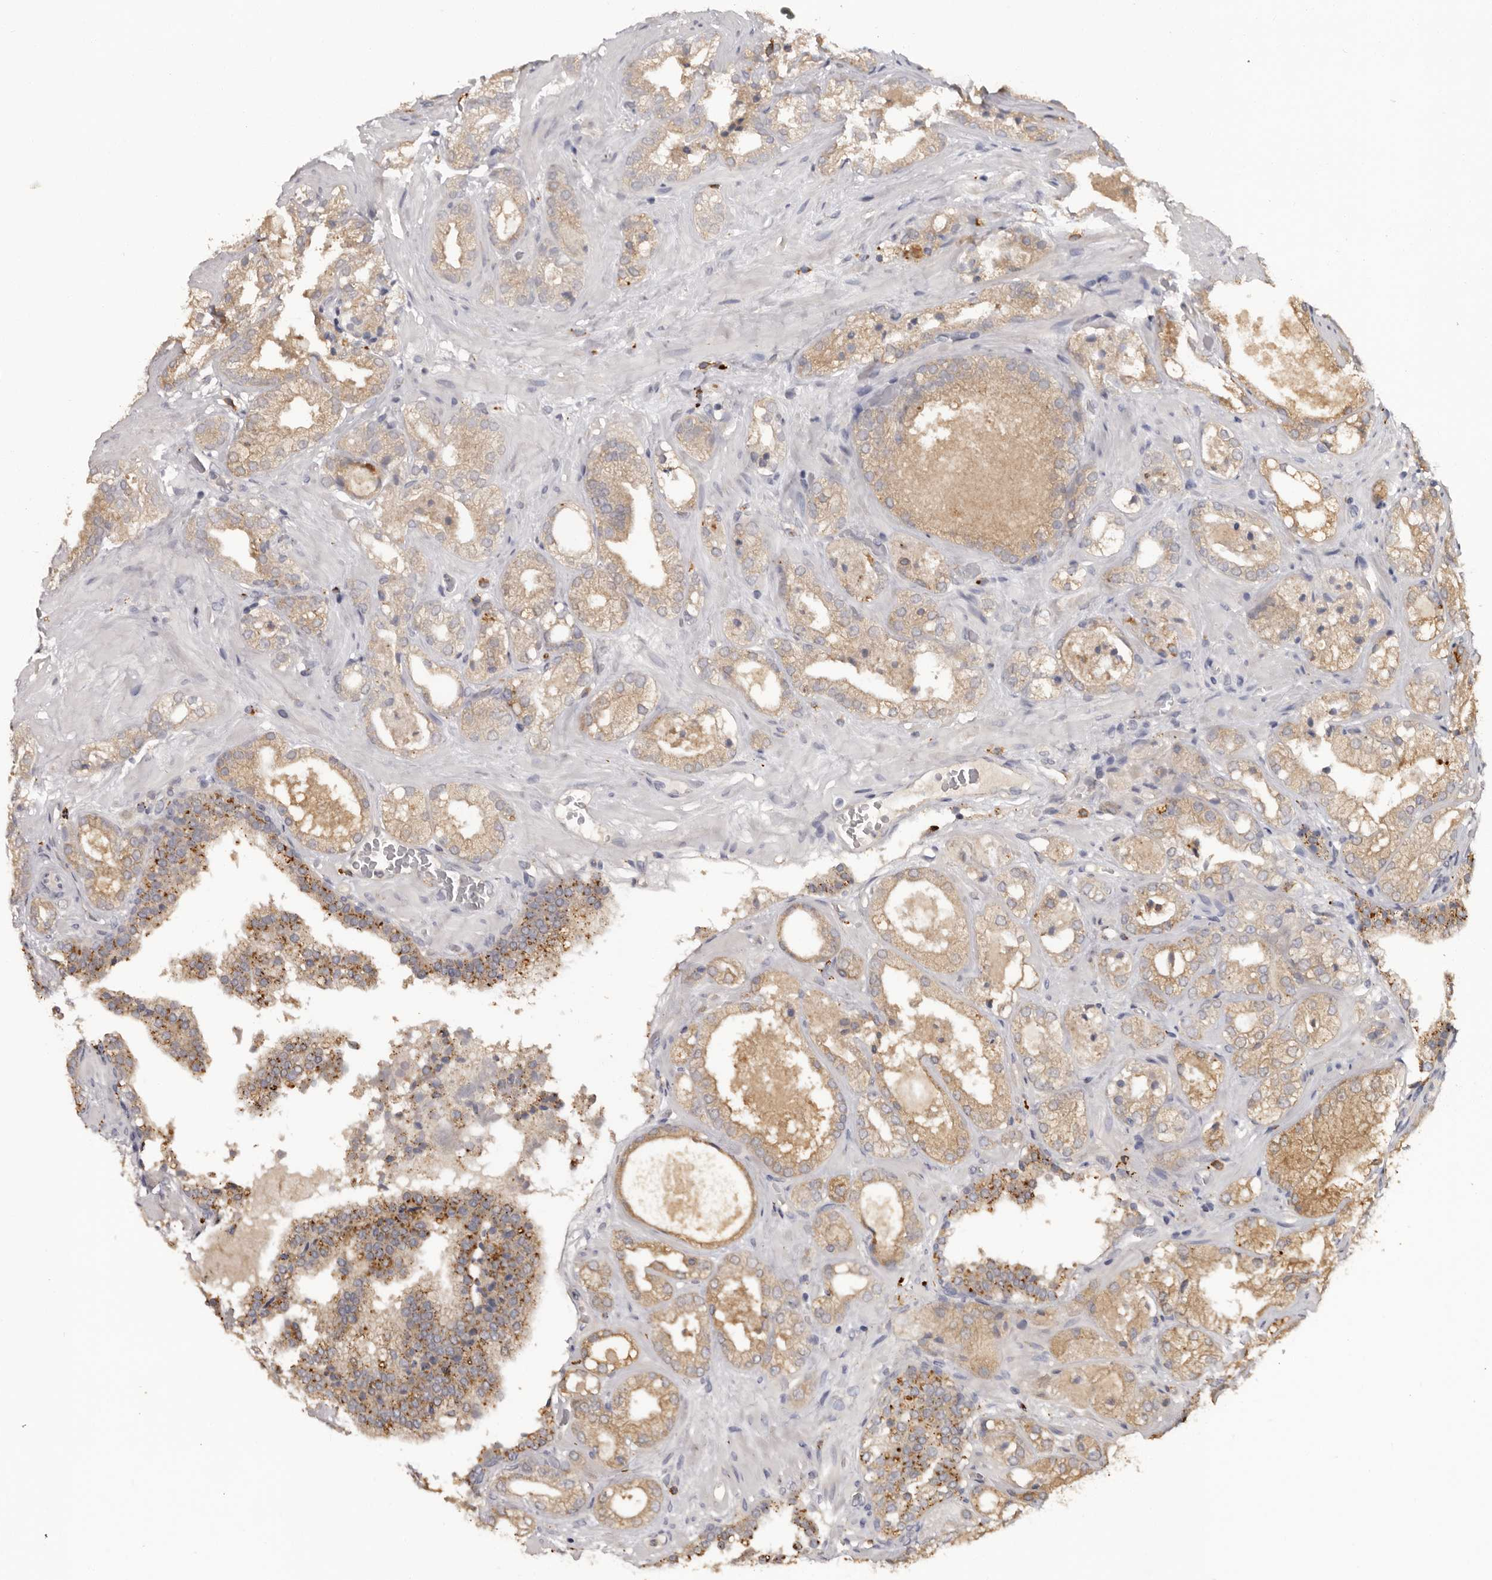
{"staining": {"intensity": "weak", "quantity": ">75%", "location": "cytoplasmic/membranous"}, "tissue": "prostate cancer", "cell_type": "Tumor cells", "image_type": "cancer", "snomed": [{"axis": "morphology", "description": "Adenocarcinoma, High grade"}, {"axis": "topography", "description": "Prostate"}], "caption": "This photomicrograph shows IHC staining of human prostate adenocarcinoma (high-grade), with low weak cytoplasmic/membranous staining in approximately >75% of tumor cells.", "gene": "DAP", "patient": {"sex": "male", "age": 58}}